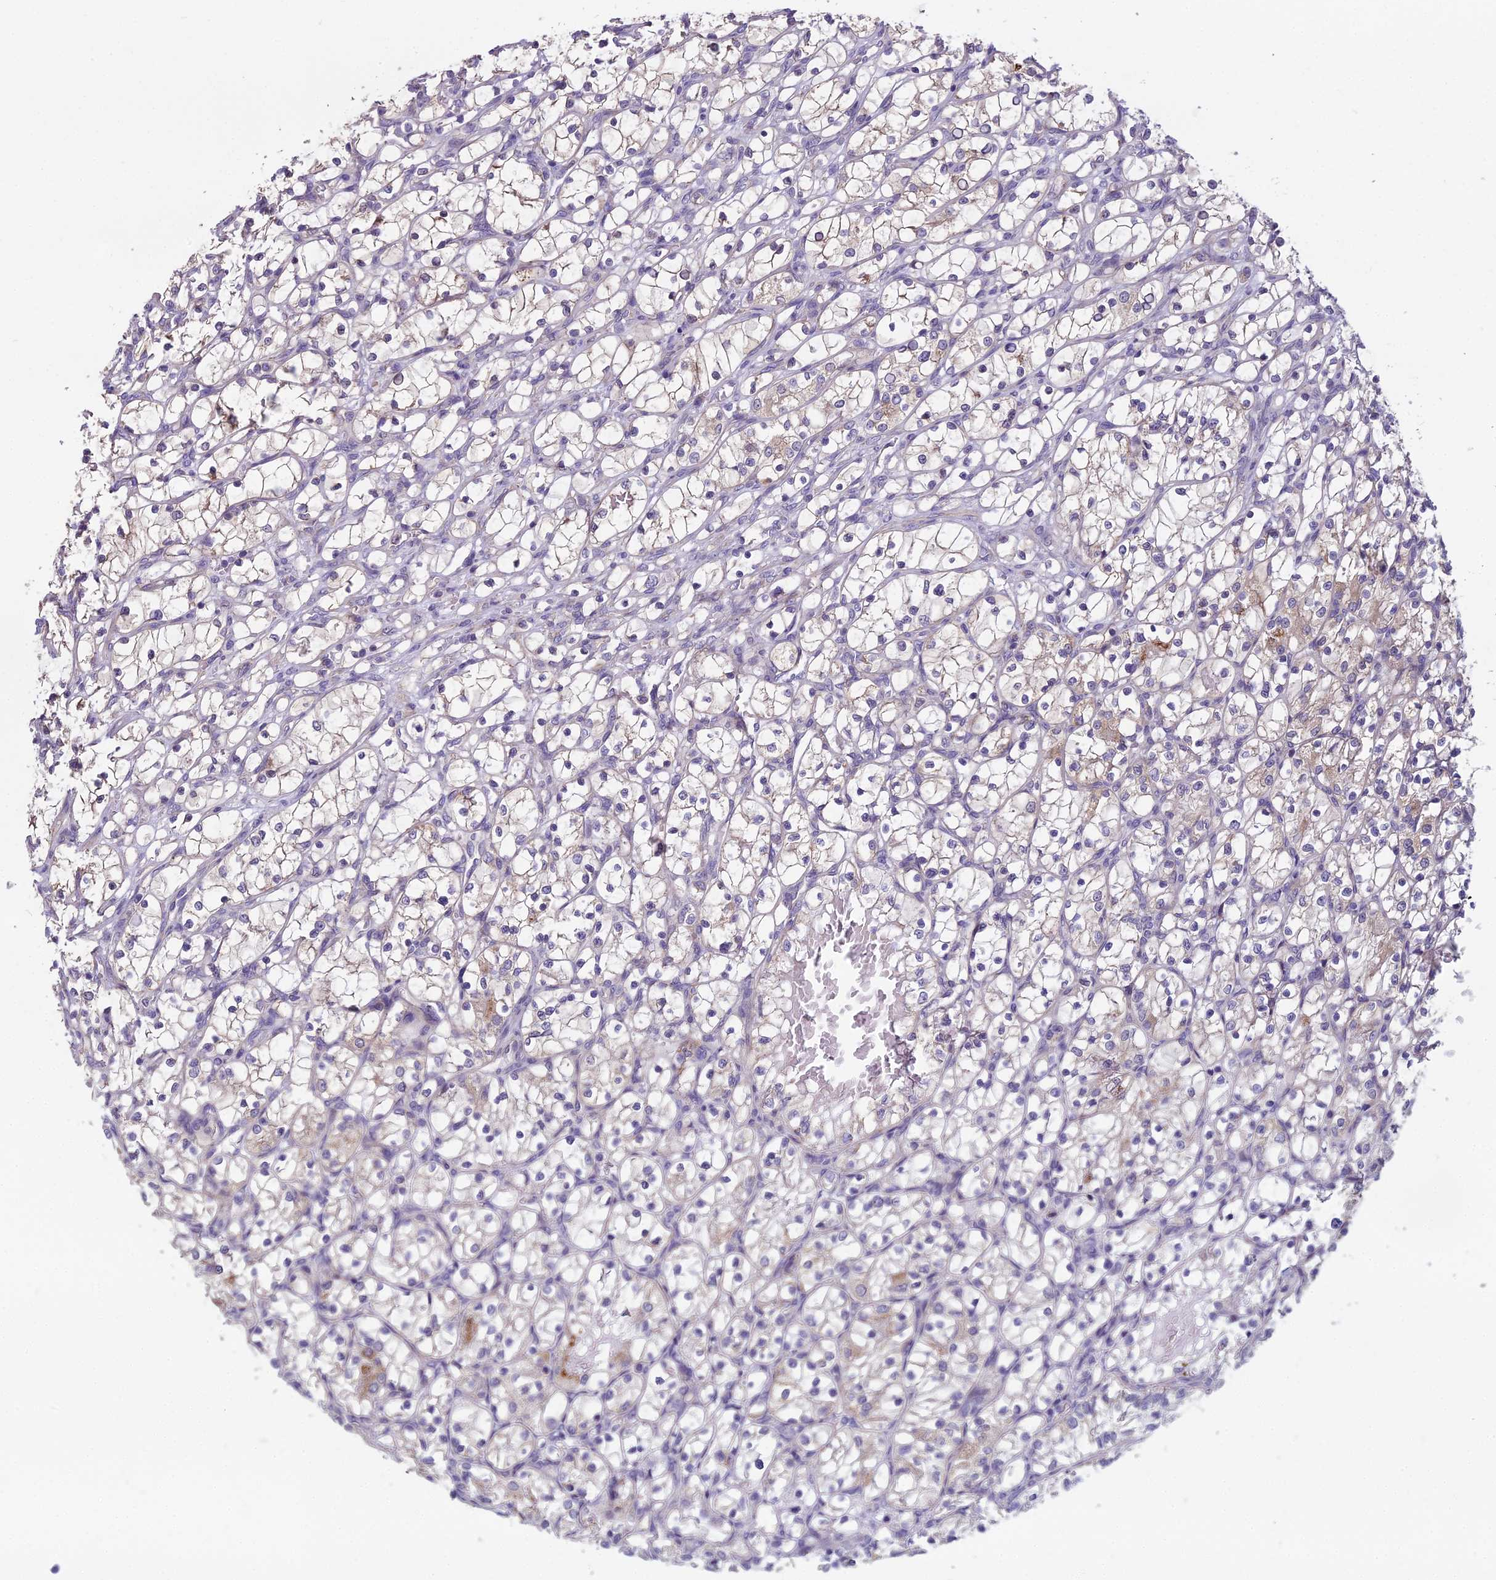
{"staining": {"intensity": "negative", "quantity": "none", "location": "none"}, "tissue": "renal cancer", "cell_type": "Tumor cells", "image_type": "cancer", "snomed": [{"axis": "morphology", "description": "Adenocarcinoma, NOS"}, {"axis": "topography", "description": "Kidney"}], "caption": "Renal cancer stained for a protein using immunohistochemistry (IHC) displays no staining tumor cells.", "gene": "DUS2", "patient": {"sex": "female", "age": 69}}